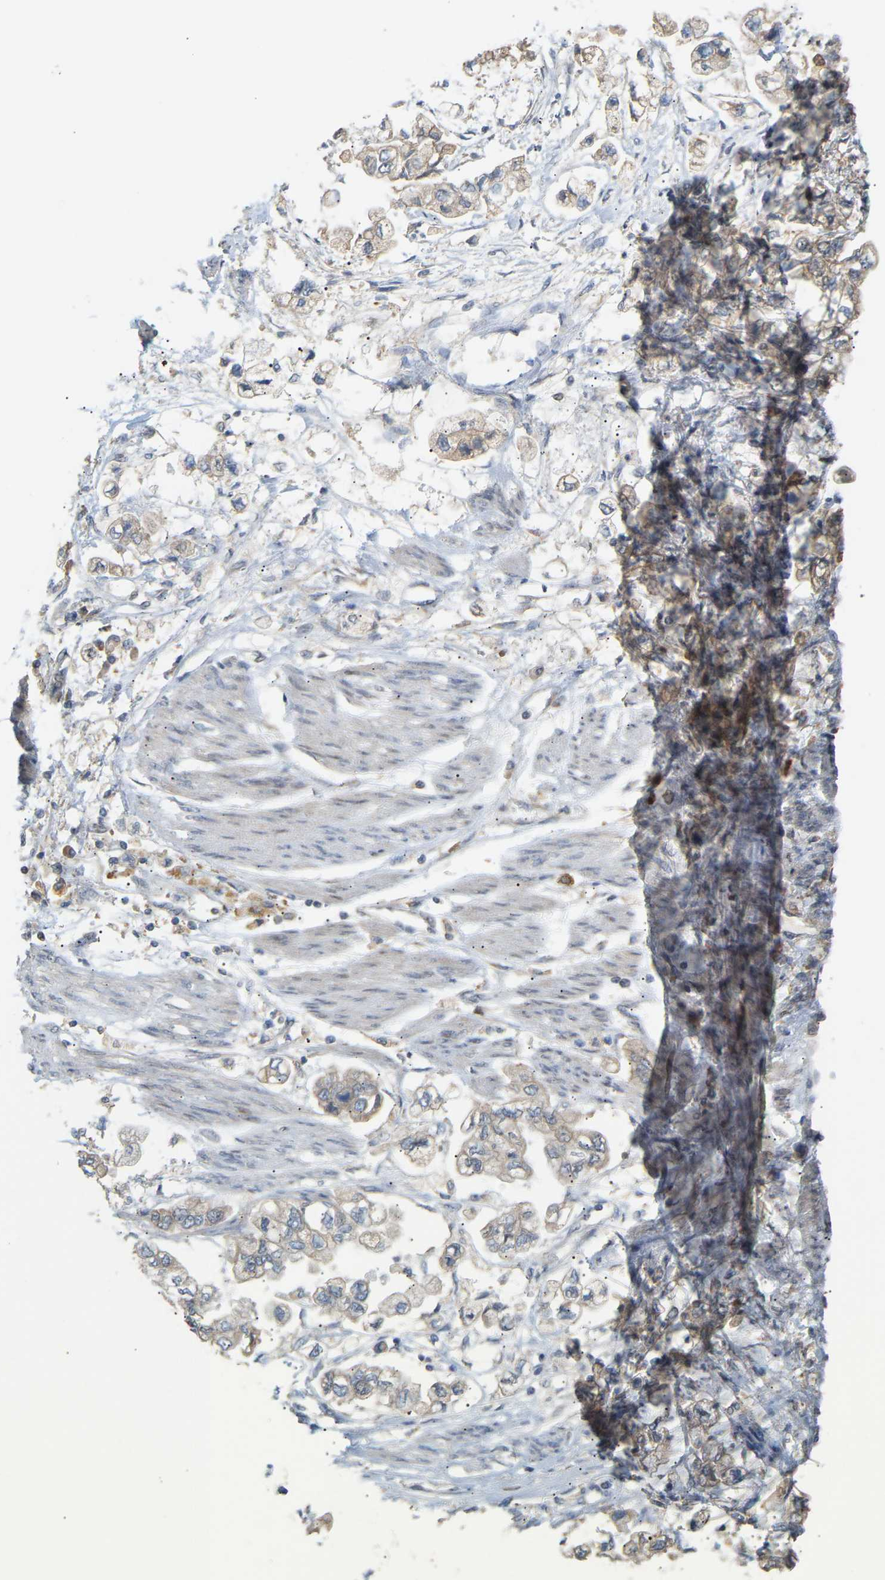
{"staining": {"intensity": "weak", "quantity": ">75%", "location": "cytoplasmic/membranous"}, "tissue": "stomach cancer", "cell_type": "Tumor cells", "image_type": "cancer", "snomed": [{"axis": "morphology", "description": "Normal tissue, NOS"}, {"axis": "morphology", "description": "Adenocarcinoma, NOS"}, {"axis": "topography", "description": "Stomach"}], "caption": "Immunohistochemical staining of stomach cancer (adenocarcinoma) reveals low levels of weak cytoplasmic/membranous protein positivity in about >75% of tumor cells.", "gene": "PTPN4", "patient": {"sex": "male", "age": 62}}